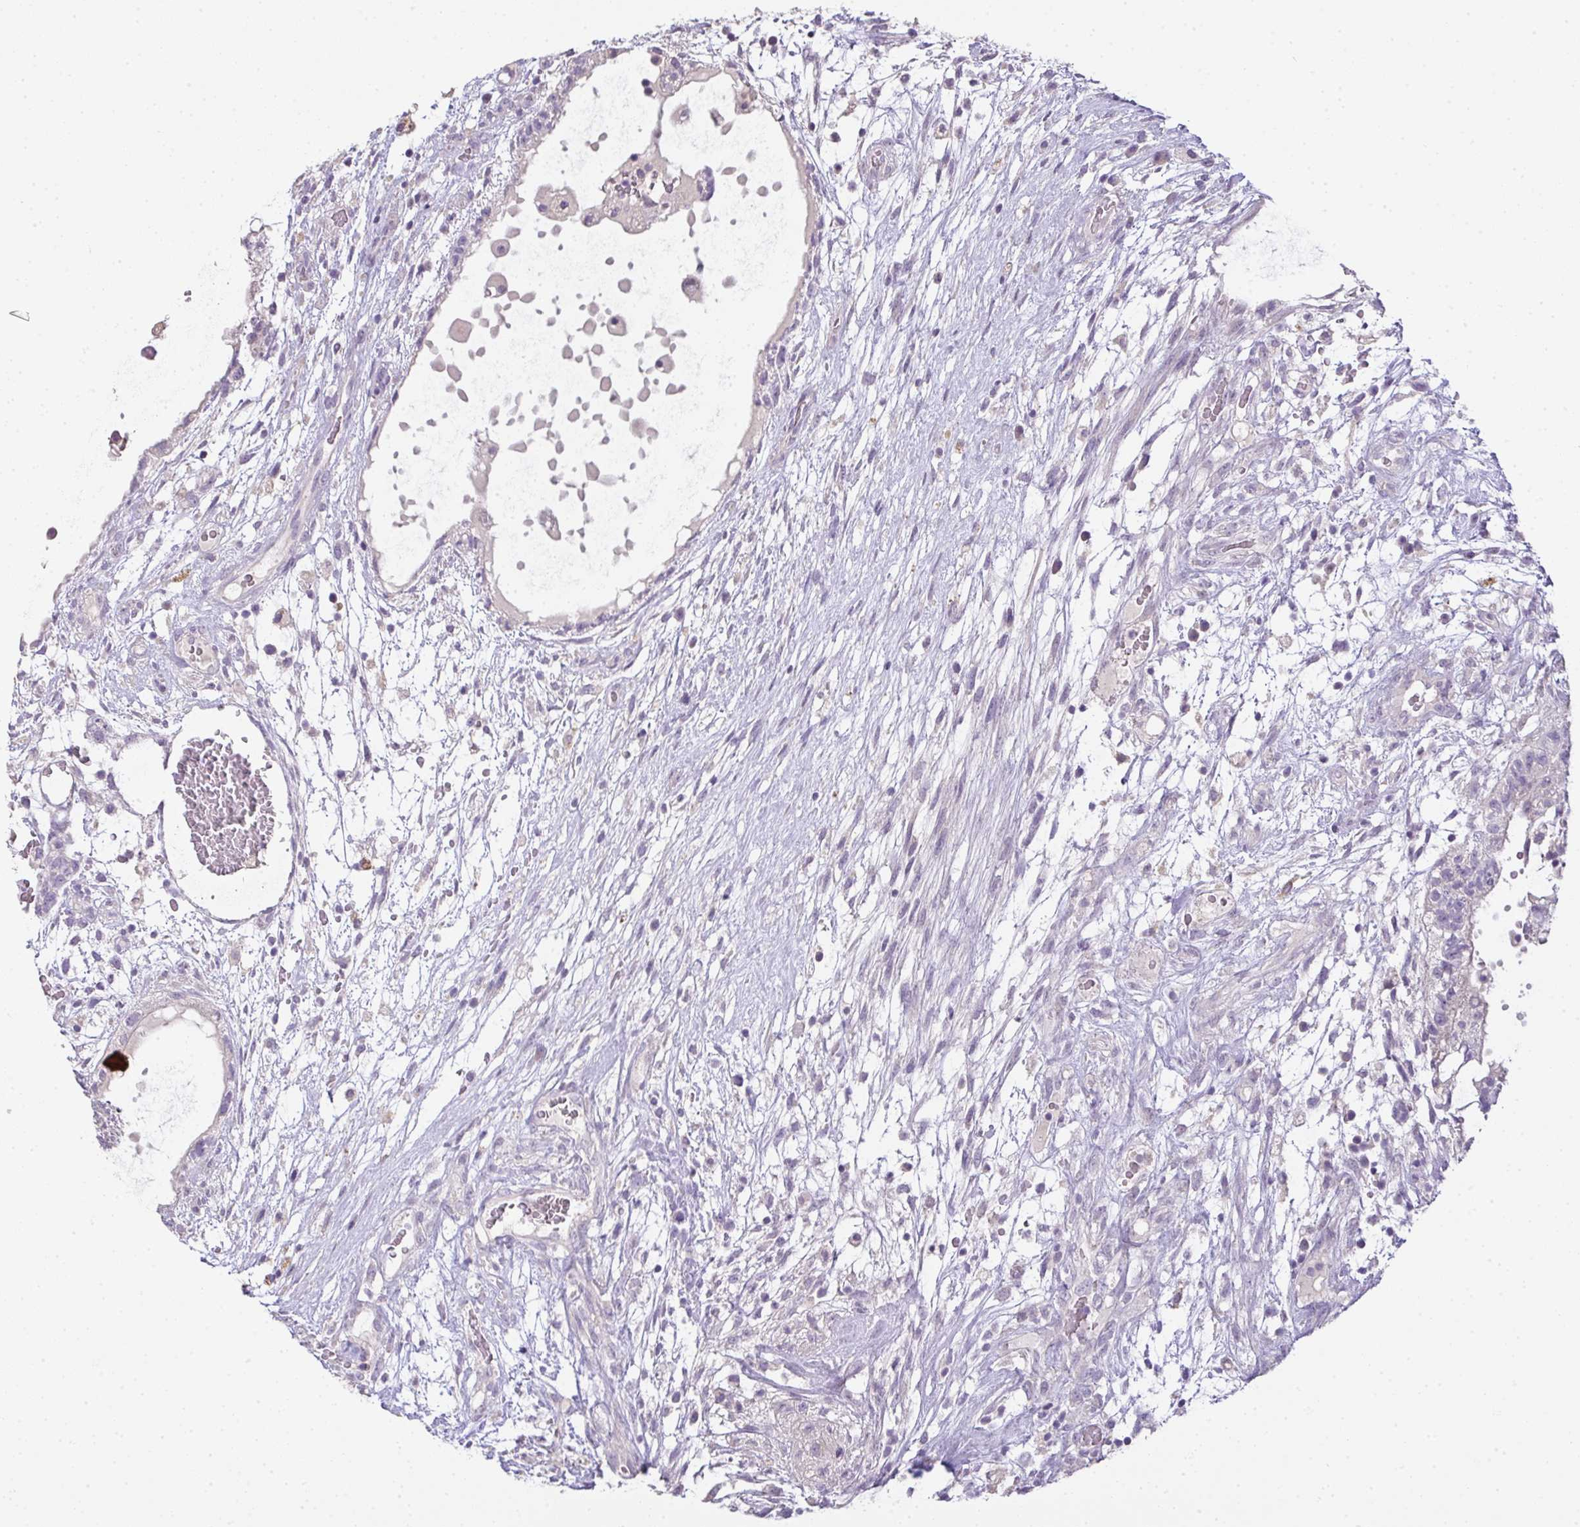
{"staining": {"intensity": "negative", "quantity": "none", "location": "none"}, "tissue": "testis cancer", "cell_type": "Tumor cells", "image_type": "cancer", "snomed": [{"axis": "morphology", "description": "Carcinoma, Embryonal, NOS"}, {"axis": "topography", "description": "Testis"}], "caption": "Immunohistochemical staining of human testis cancer (embryonal carcinoma) shows no significant positivity in tumor cells.", "gene": "CMPK1", "patient": {"sex": "male", "age": 32}}